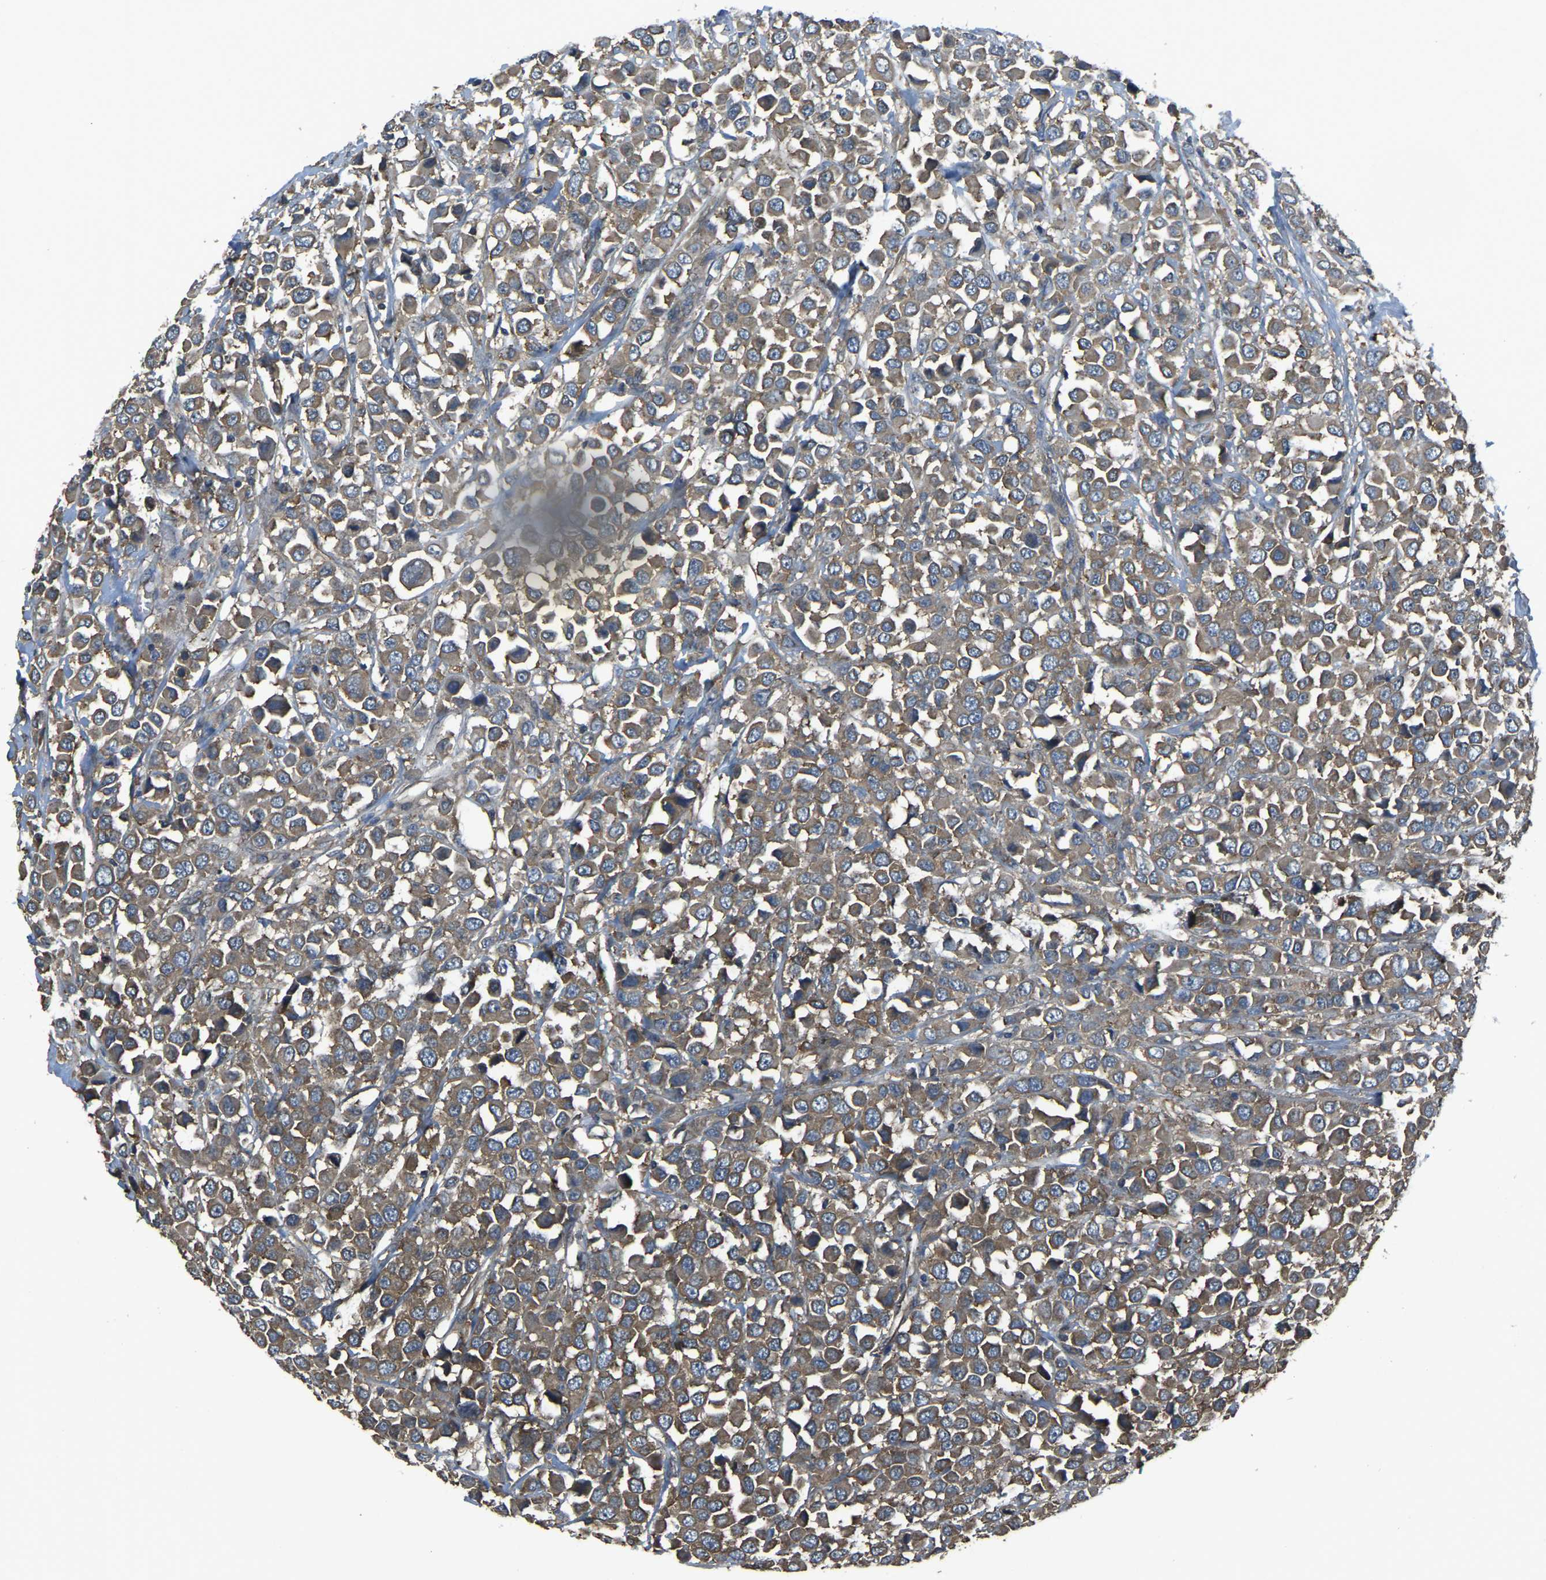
{"staining": {"intensity": "moderate", "quantity": ">75%", "location": "cytoplasmic/membranous"}, "tissue": "breast cancer", "cell_type": "Tumor cells", "image_type": "cancer", "snomed": [{"axis": "morphology", "description": "Duct carcinoma"}, {"axis": "topography", "description": "Breast"}], "caption": "Immunohistochemistry (IHC) staining of intraductal carcinoma (breast), which demonstrates medium levels of moderate cytoplasmic/membranous expression in about >75% of tumor cells indicating moderate cytoplasmic/membranous protein positivity. The staining was performed using DAB (brown) for protein detection and nuclei were counterstained in hematoxylin (blue).", "gene": "AIMP1", "patient": {"sex": "female", "age": 61}}